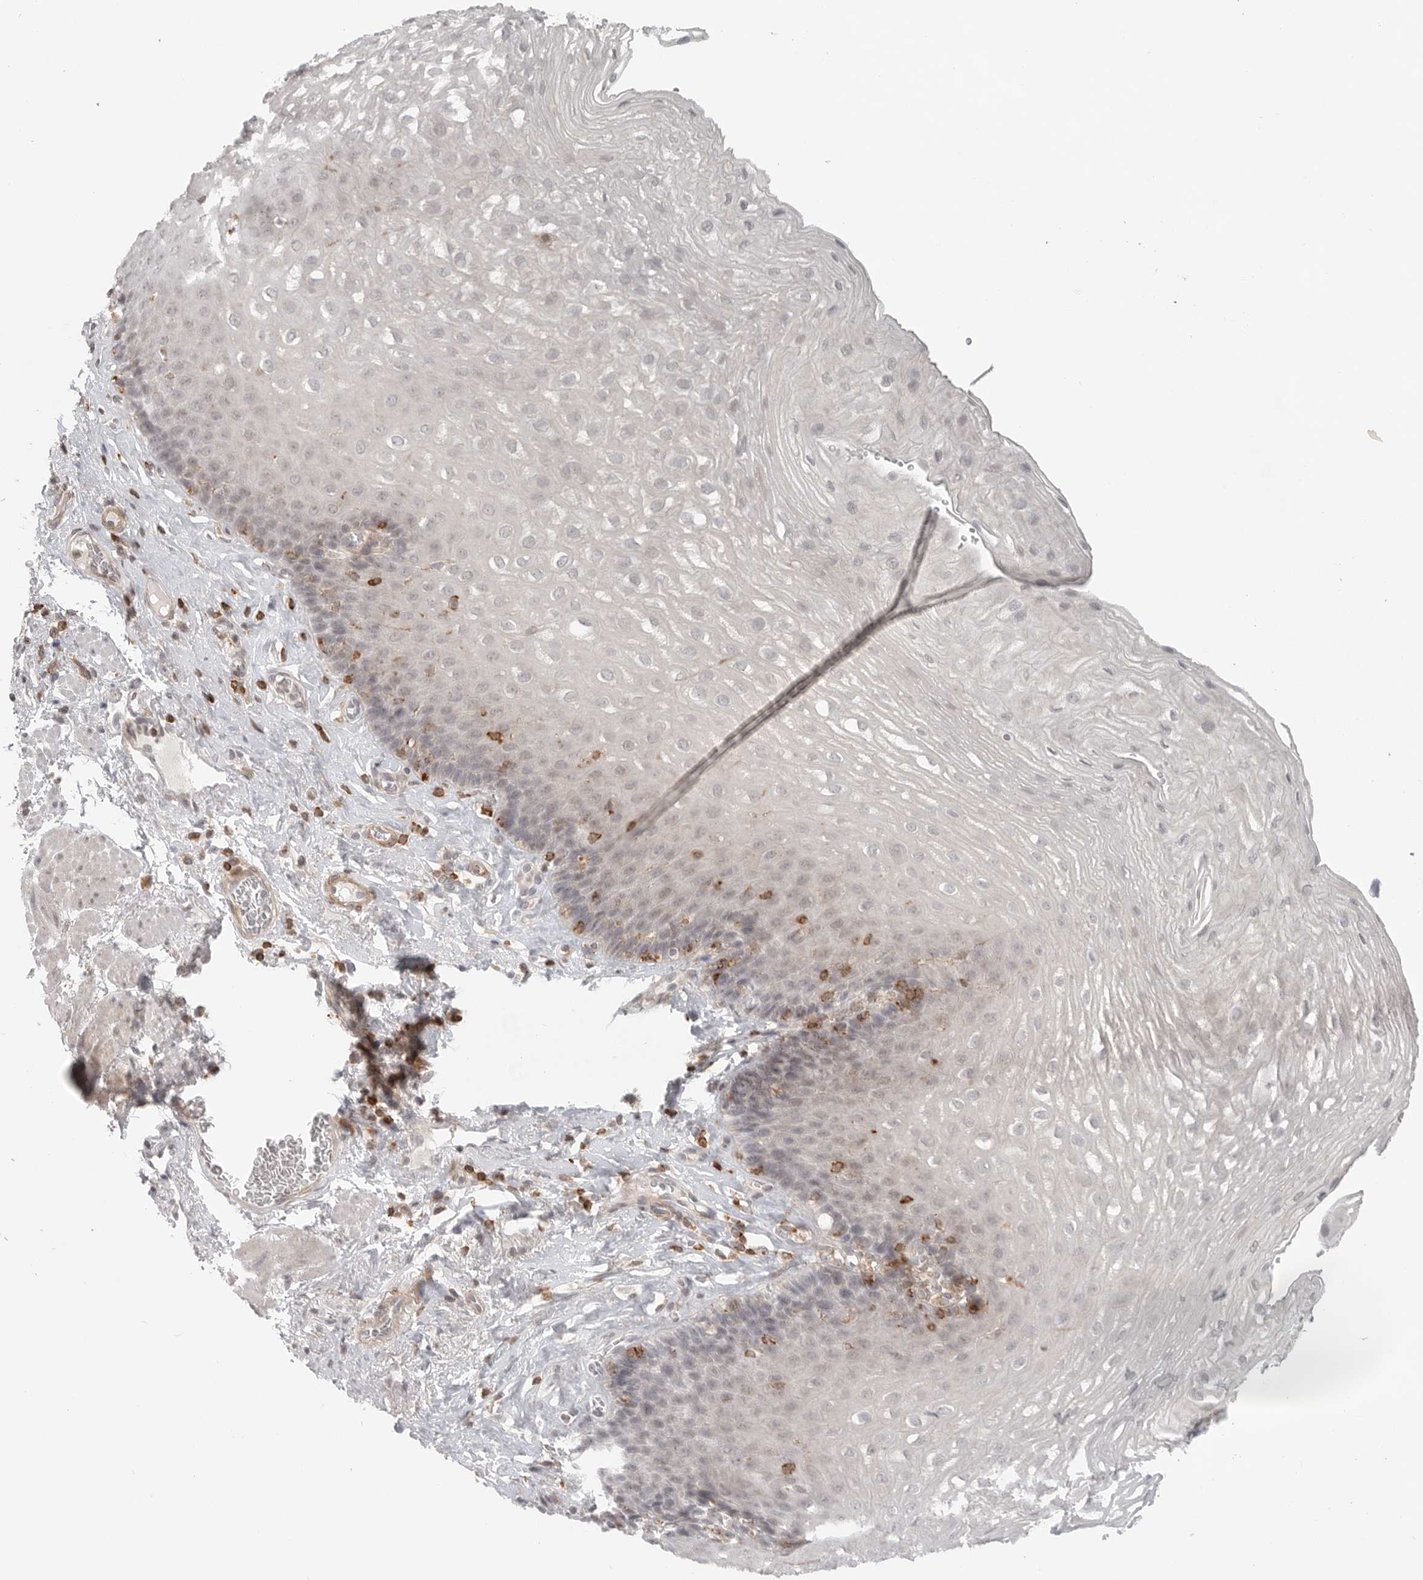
{"staining": {"intensity": "negative", "quantity": "none", "location": "none"}, "tissue": "esophagus", "cell_type": "Squamous epithelial cells", "image_type": "normal", "snomed": [{"axis": "morphology", "description": "Normal tissue, NOS"}, {"axis": "topography", "description": "Esophagus"}], "caption": "Immunohistochemistry (IHC) image of normal human esophagus stained for a protein (brown), which displays no staining in squamous epithelial cells. (IHC, brightfield microscopy, high magnification).", "gene": "SH3KBP1", "patient": {"sex": "female", "age": 66}}